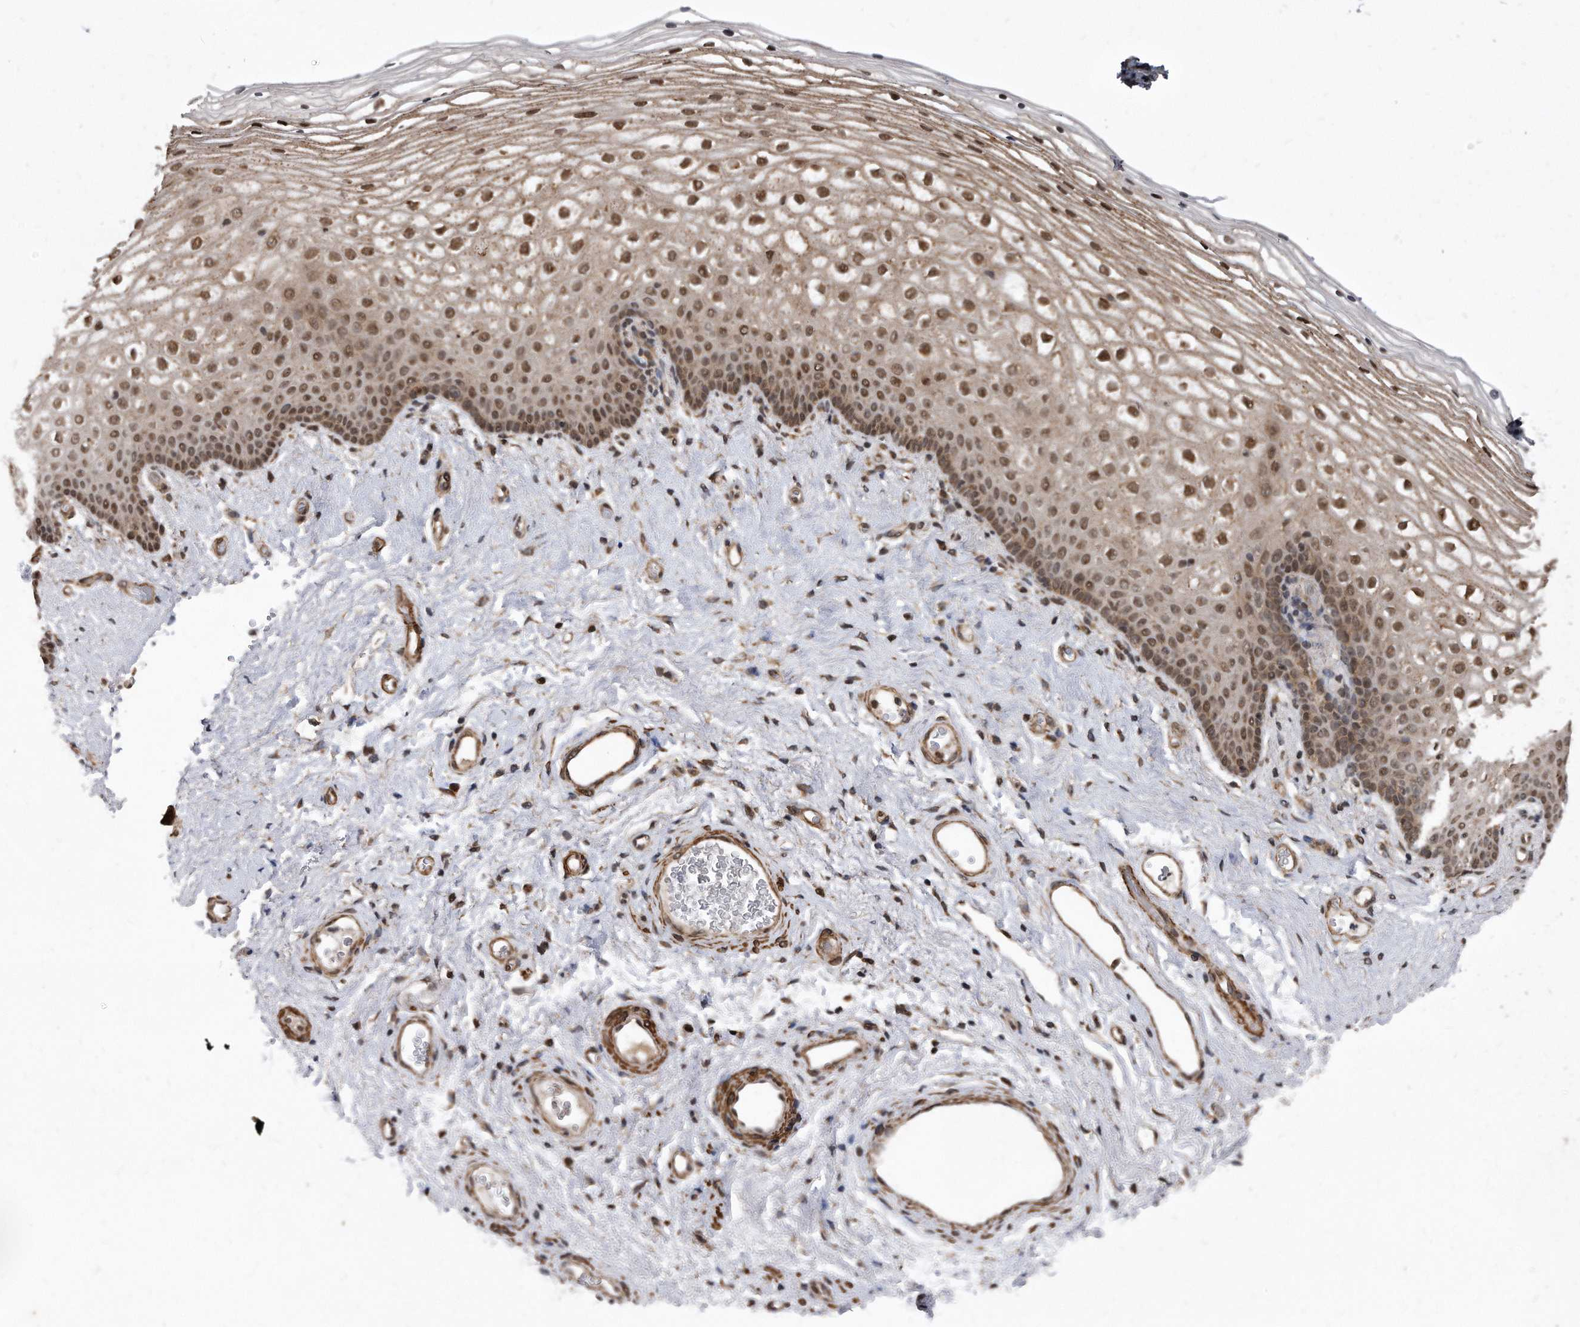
{"staining": {"intensity": "strong", "quantity": "25%-75%", "location": "cytoplasmic/membranous,nuclear"}, "tissue": "vagina", "cell_type": "Squamous epithelial cells", "image_type": "normal", "snomed": [{"axis": "morphology", "description": "Normal tissue, NOS"}, {"axis": "topography", "description": "Vagina"}], "caption": "DAB immunohistochemical staining of unremarkable human vagina displays strong cytoplasmic/membranous,nuclear protein expression in about 25%-75% of squamous epithelial cells. The protein of interest is shown in brown color, while the nuclei are stained blue.", "gene": "DUSP22", "patient": {"sex": "female", "age": 60}}